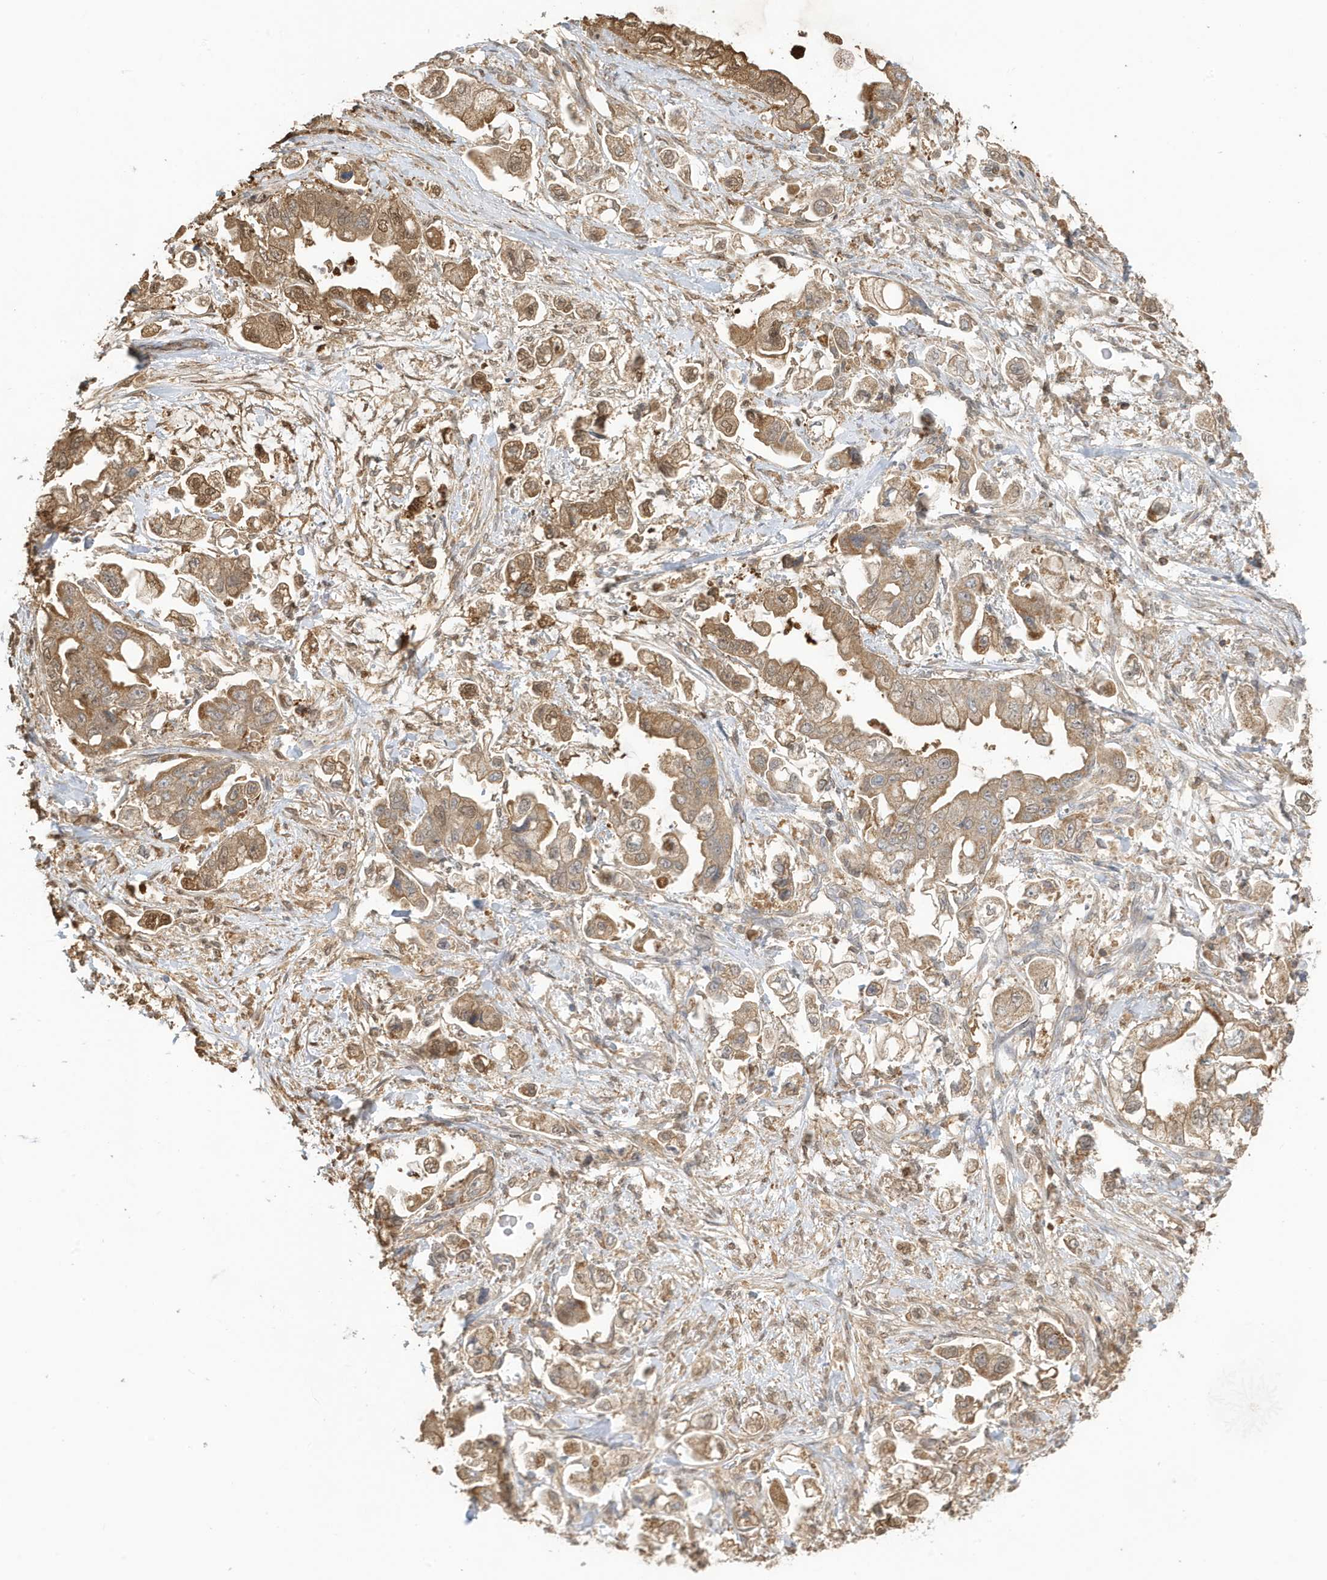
{"staining": {"intensity": "moderate", "quantity": ">75%", "location": "cytoplasmic/membranous"}, "tissue": "stomach cancer", "cell_type": "Tumor cells", "image_type": "cancer", "snomed": [{"axis": "morphology", "description": "Adenocarcinoma, NOS"}, {"axis": "topography", "description": "Stomach"}], "caption": "Stomach cancer (adenocarcinoma) stained with DAB immunohistochemistry (IHC) demonstrates medium levels of moderate cytoplasmic/membranous positivity in about >75% of tumor cells.", "gene": "AZI2", "patient": {"sex": "male", "age": 62}}